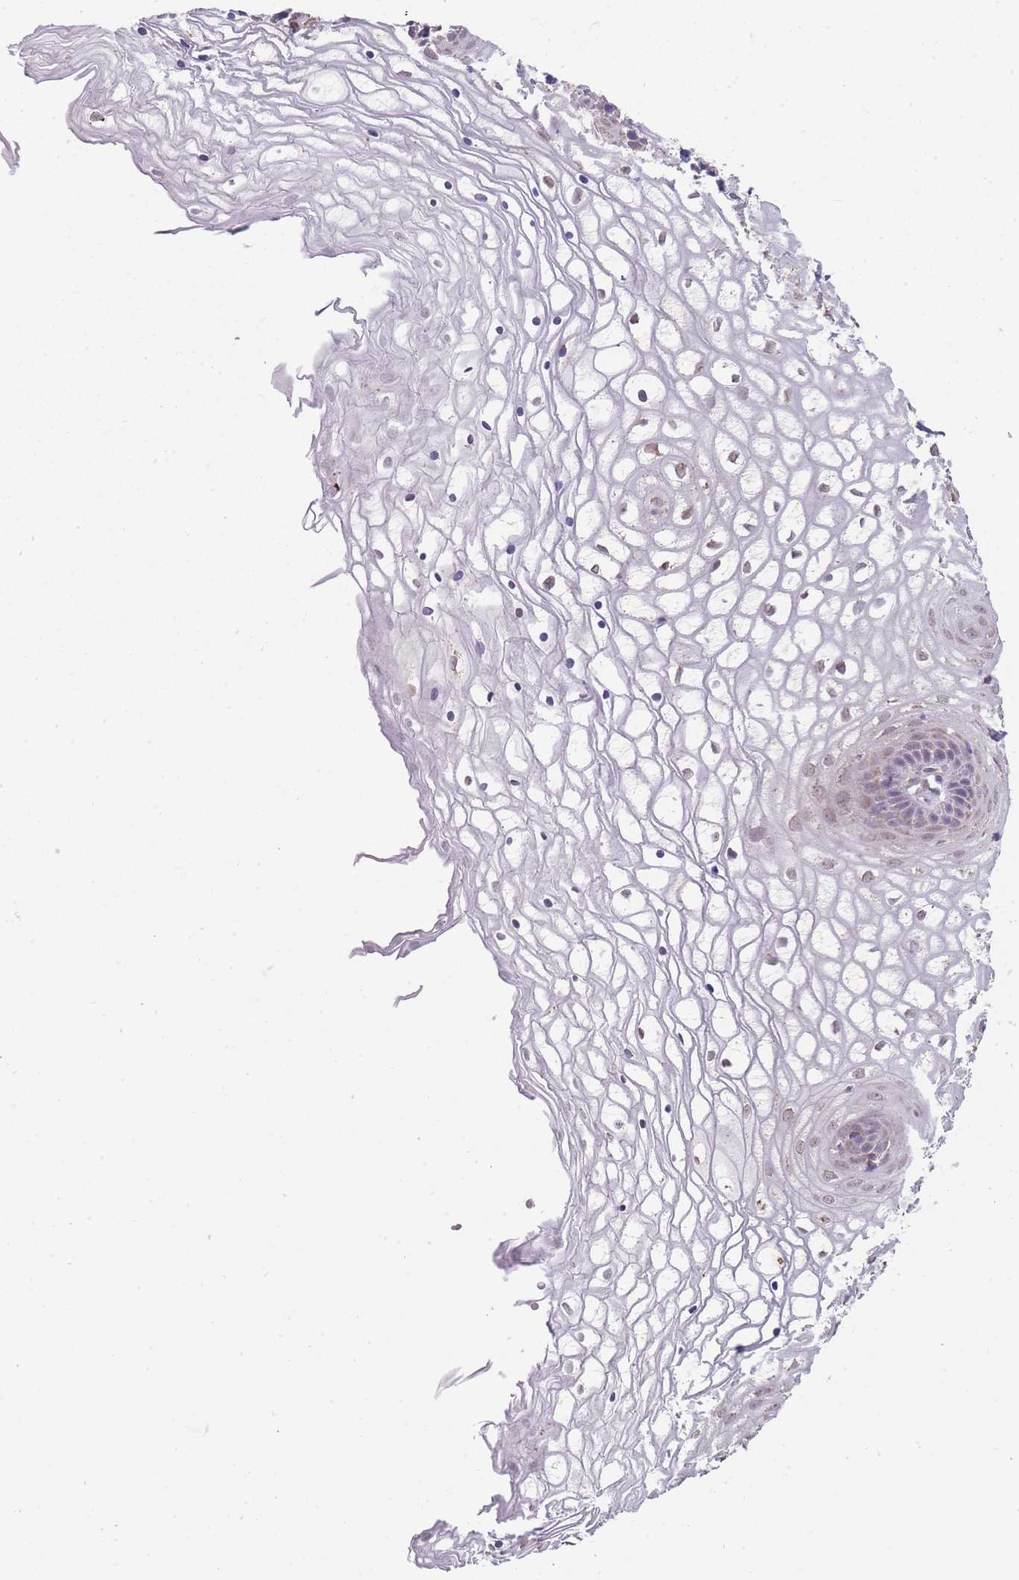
{"staining": {"intensity": "negative", "quantity": "none", "location": "none"}, "tissue": "vagina", "cell_type": "Squamous epithelial cells", "image_type": "normal", "snomed": [{"axis": "morphology", "description": "Normal tissue, NOS"}, {"axis": "topography", "description": "Vagina"}], "caption": "A photomicrograph of vagina stained for a protein displays no brown staining in squamous epithelial cells. The staining was performed using DAB to visualize the protein expression in brown, while the nuclei were stained in blue with hematoxylin (Magnification: 20x).", "gene": "NELL1", "patient": {"sex": "female", "age": 34}}